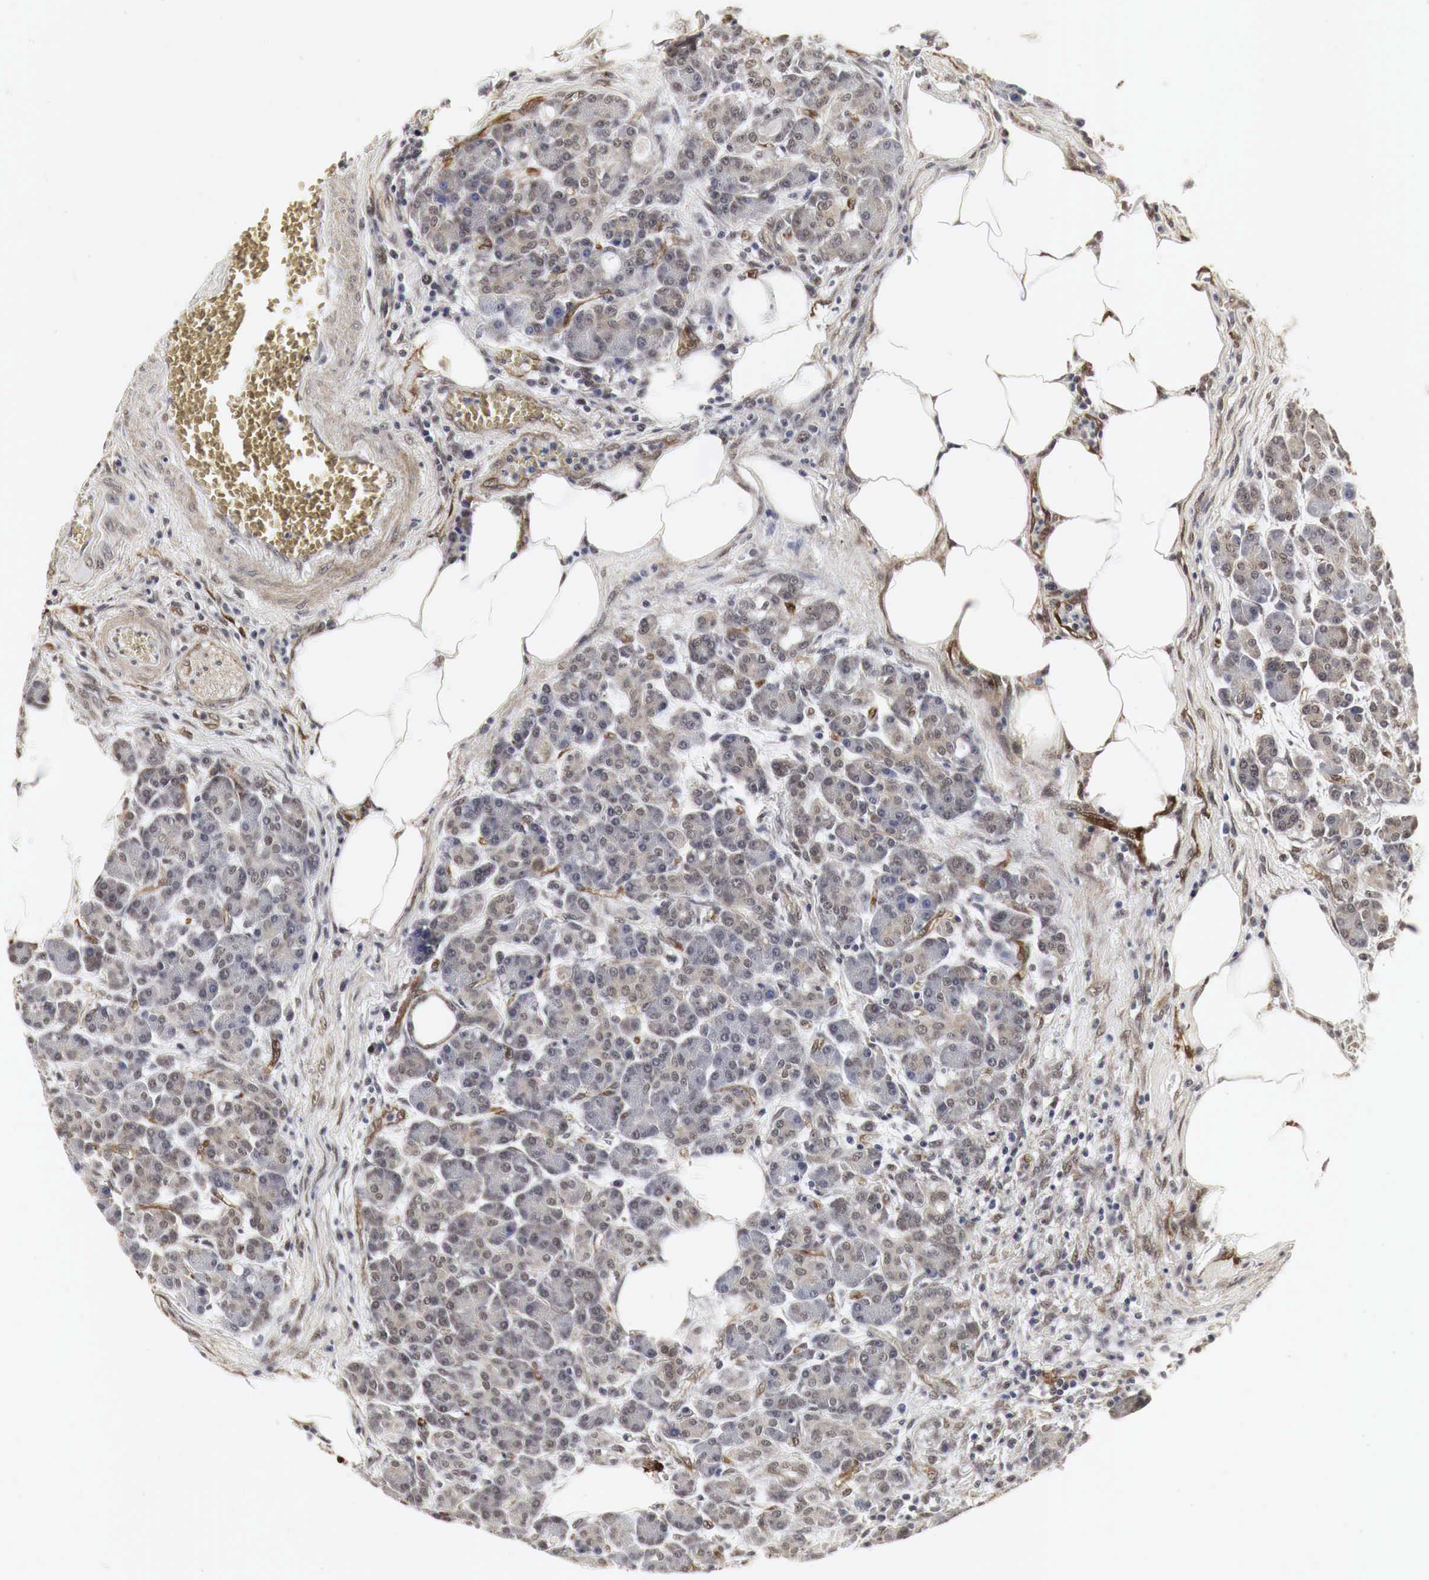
{"staining": {"intensity": "weak", "quantity": "<25%", "location": "cytoplasmic/membranous"}, "tissue": "pancreas", "cell_type": "Exocrine glandular cells", "image_type": "normal", "snomed": [{"axis": "morphology", "description": "Normal tissue, NOS"}, {"axis": "topography", "description": "Pancreas"}], "caption": "Immunohistochemistry (IHC) image of unremarkable human pancreas stained for a protein (brown), which shows no positivity in exocrine glandular cells. Brightfield microscopy of IHC stained with DAB (brown) and hematoxylin (blue), captured at high magnification.", "gene": "SPIN1", "patient": {"sex": "female", "age": 73}}